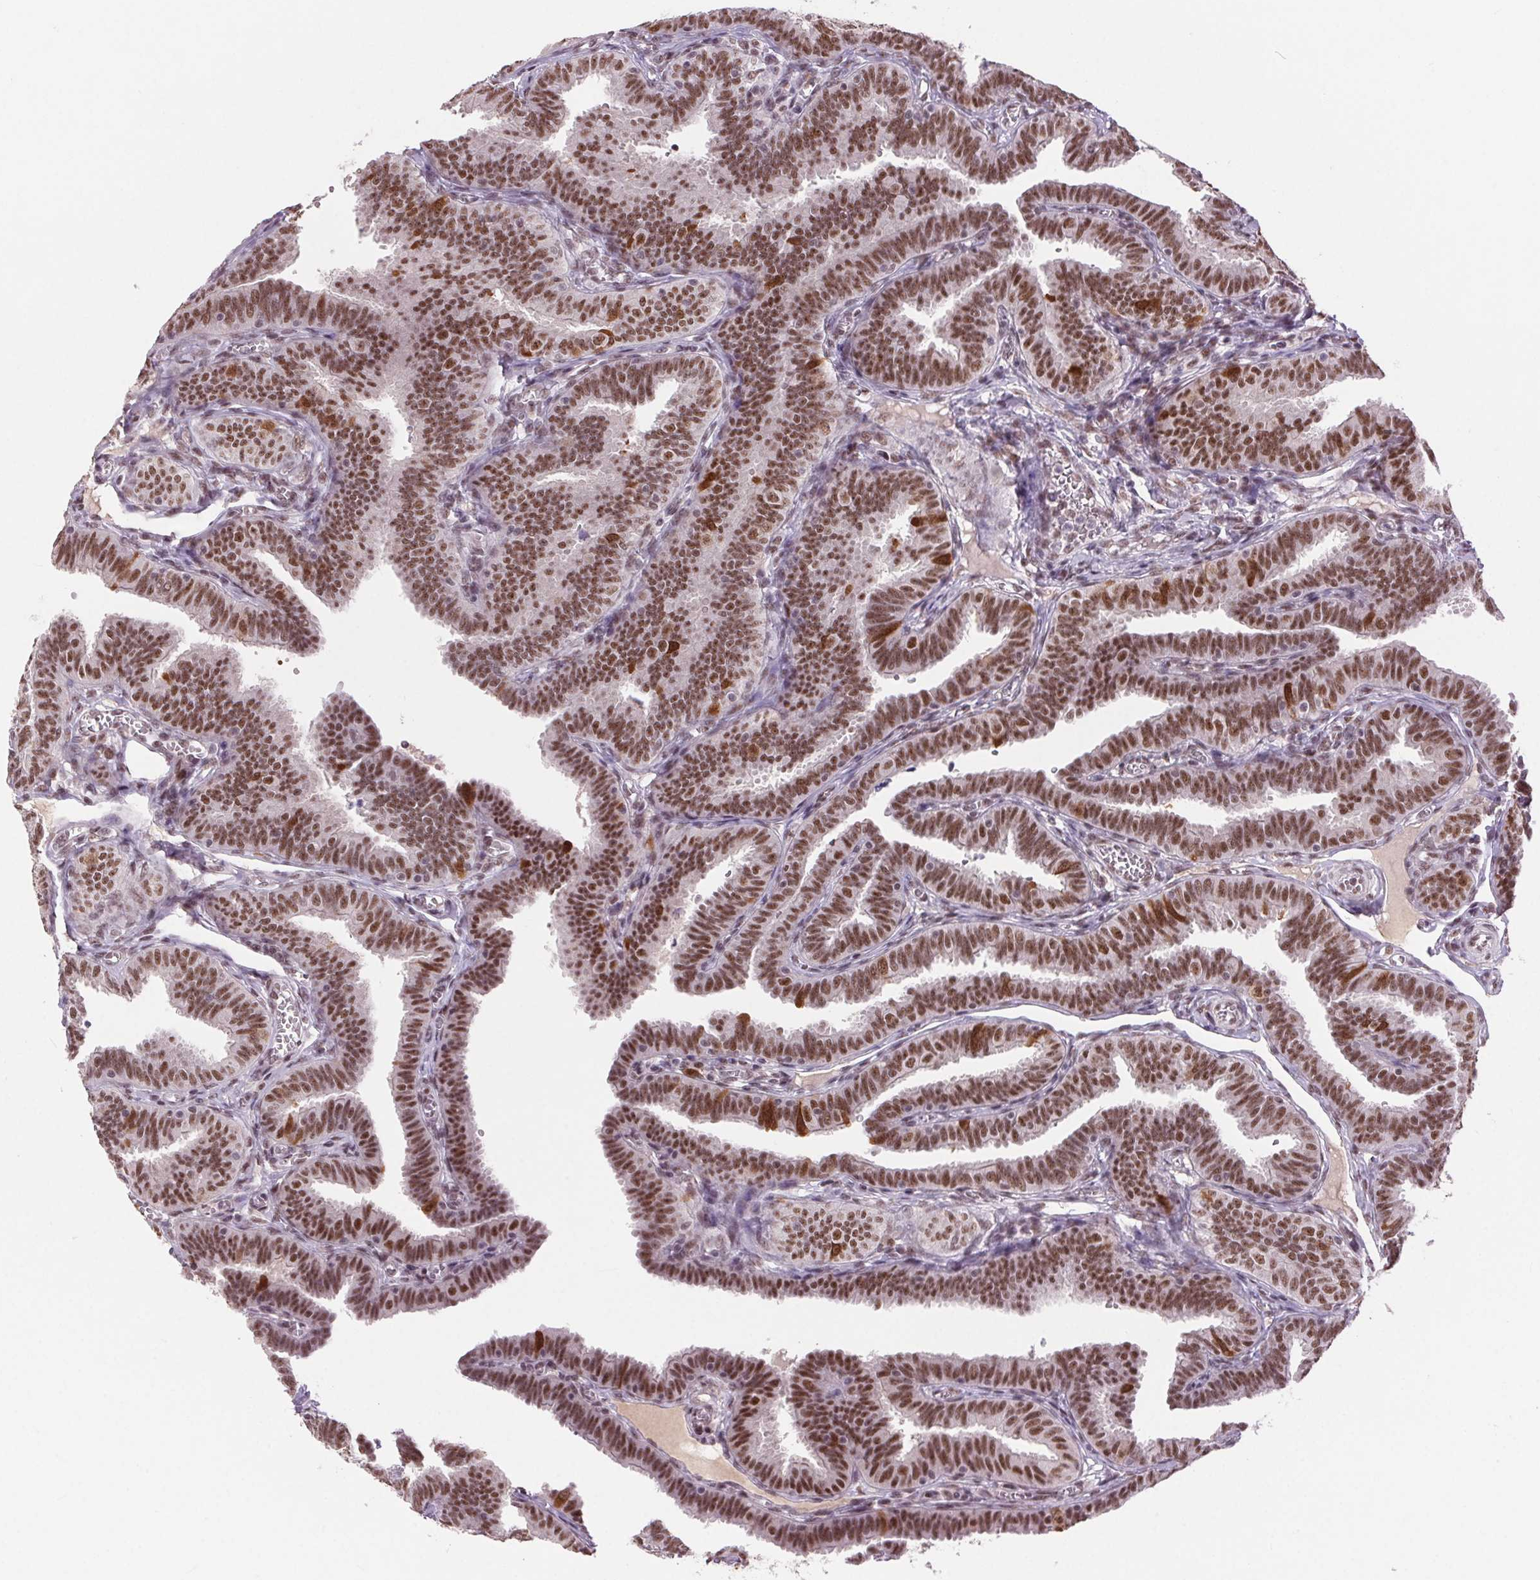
{"staining": {"intensity": "strong", "quantity": ">75%", "location": "nuclear"}, "tissue": "fallopian tube", "cell_type": "Glandular cells", "image_type": "normal", "snomed": [{"axis": "morphology", "description": "Normal tissue, NOS"}, {"axis": "topography", "description": "Fallopian tube"}], "caption": "Protein expression by immunohistochemistry demonstrates strong nuclear expression in approximately >75% of glandular cells in unremarkable fallopian tube.", "gene": "CD2BP2", "patient": {"sex": "female", "age": 25}}